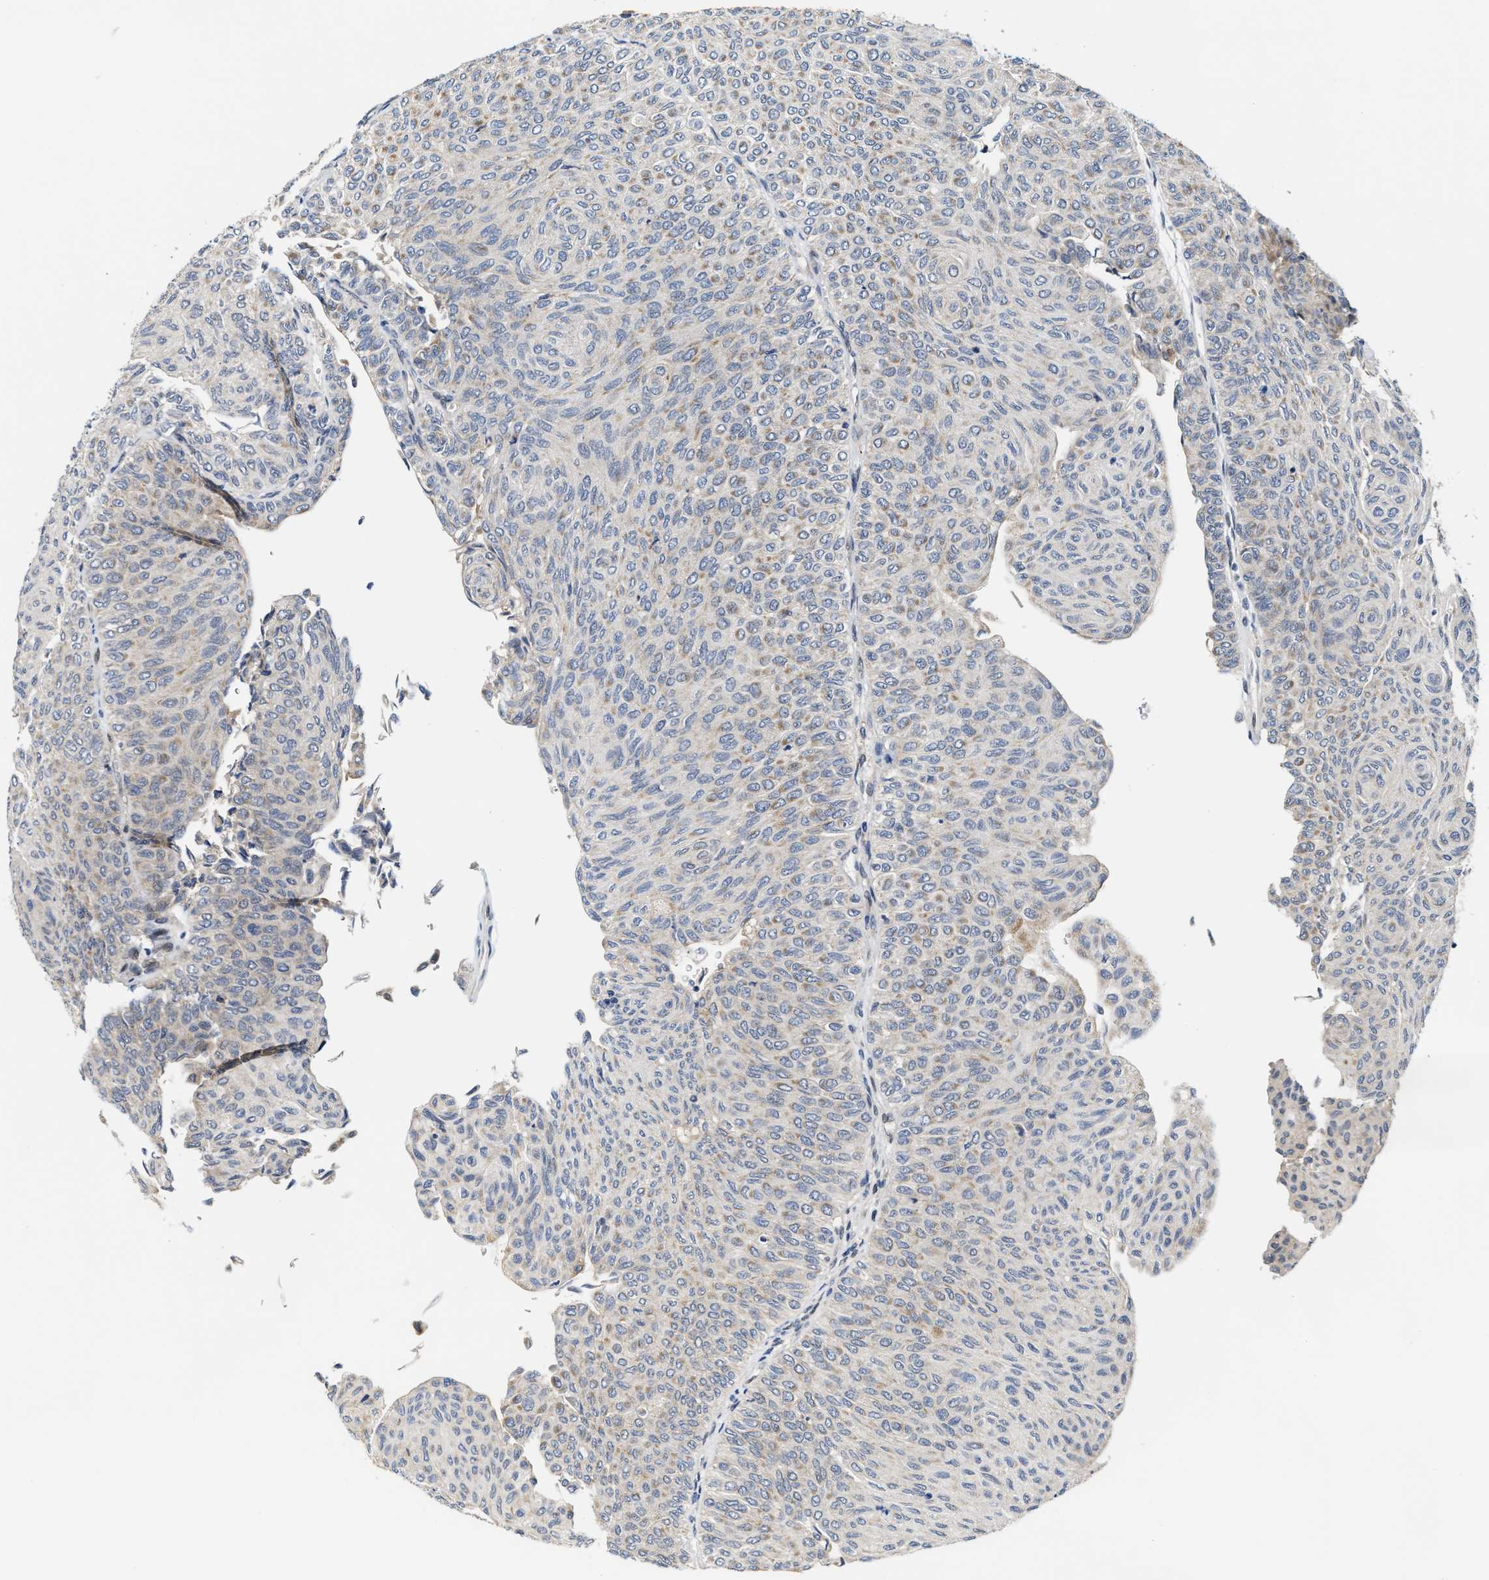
{"staining": {"intensity": "weak", "quantity": "25%-75%", "location": "cytoplasmic/membranous"}, "tissue": "urothelial cancer", "cell_type": "Tumor cells", "image_type": "cancer", "snomed": [{"axis": "morphology", "description": "Urothelial carcinoma, Low grade"}, {"axis": "topography", "description": "Urinary bladder"}], "caption": "High-power microscopy captured an immunohistochemistry histopathology image of low-grade urothelial carcinoma, revealing weak cytoplasmic/membranous expression in about 25%-75% of tumor cells.", "gene": "TCF4", "patient": {"sex": "male", "age": 78}}